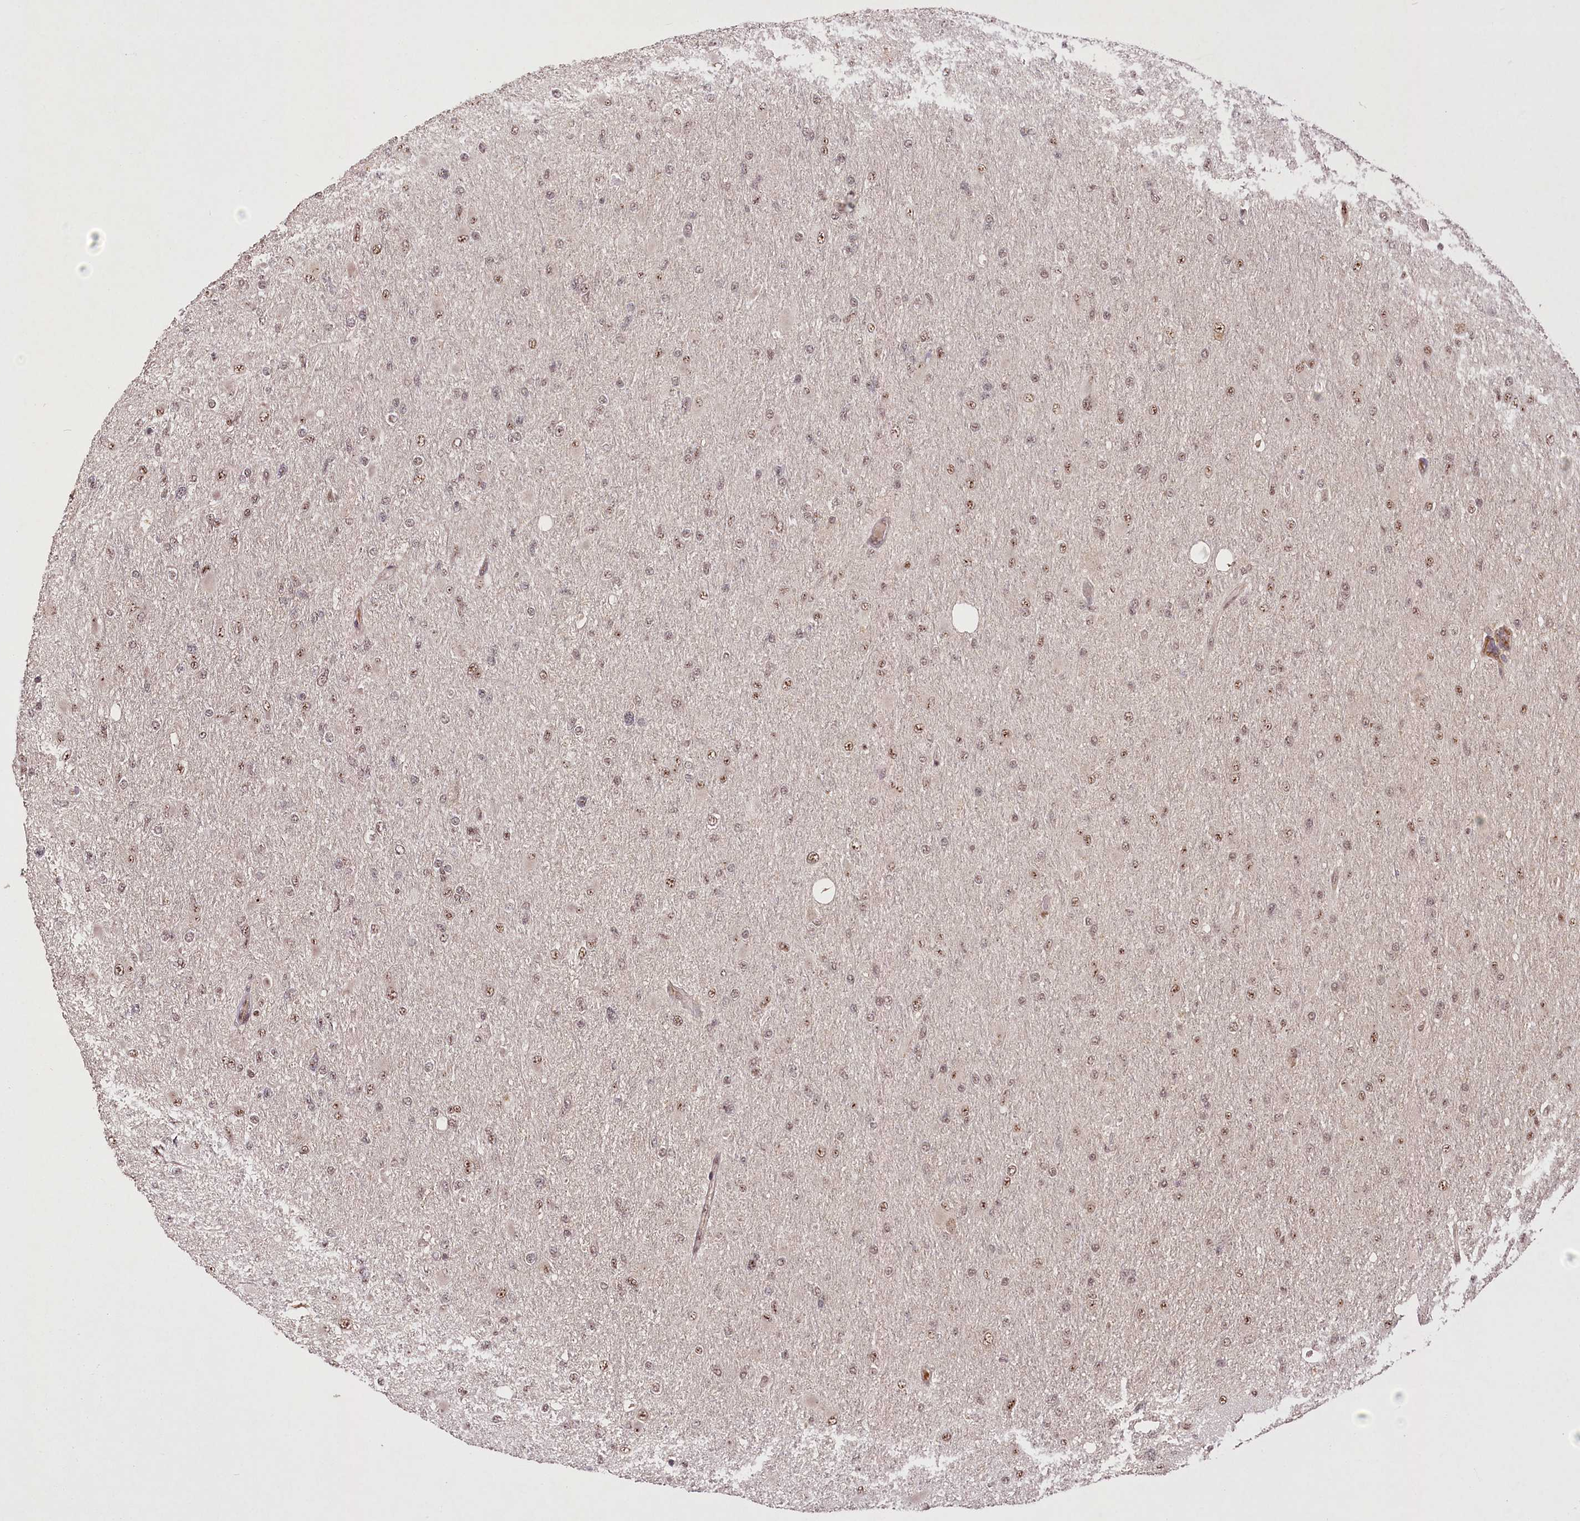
{"staining": {"intensity": "weak", "quantity": ">75%", "location": "nuclear"}, "tissue": "glioma", "cell_type": "Tumor cells", "image_type": "cancer", "snomed": [{"axis": "morphology", "description": "Glioma, malignant, High grade"}, {"axis": "topography", "description": "Cerebral cortex"}], "caption": "A high-resolution histopathology image shows IHC staining of glioma, which reveals weak nuclear expression in approximately >75% of tumor cells. (DAB IHC, brown staining for protein, blue staining for nuclei).", "gene": "PYROXD1", "patient": {"sex": "female", "age": 36}}